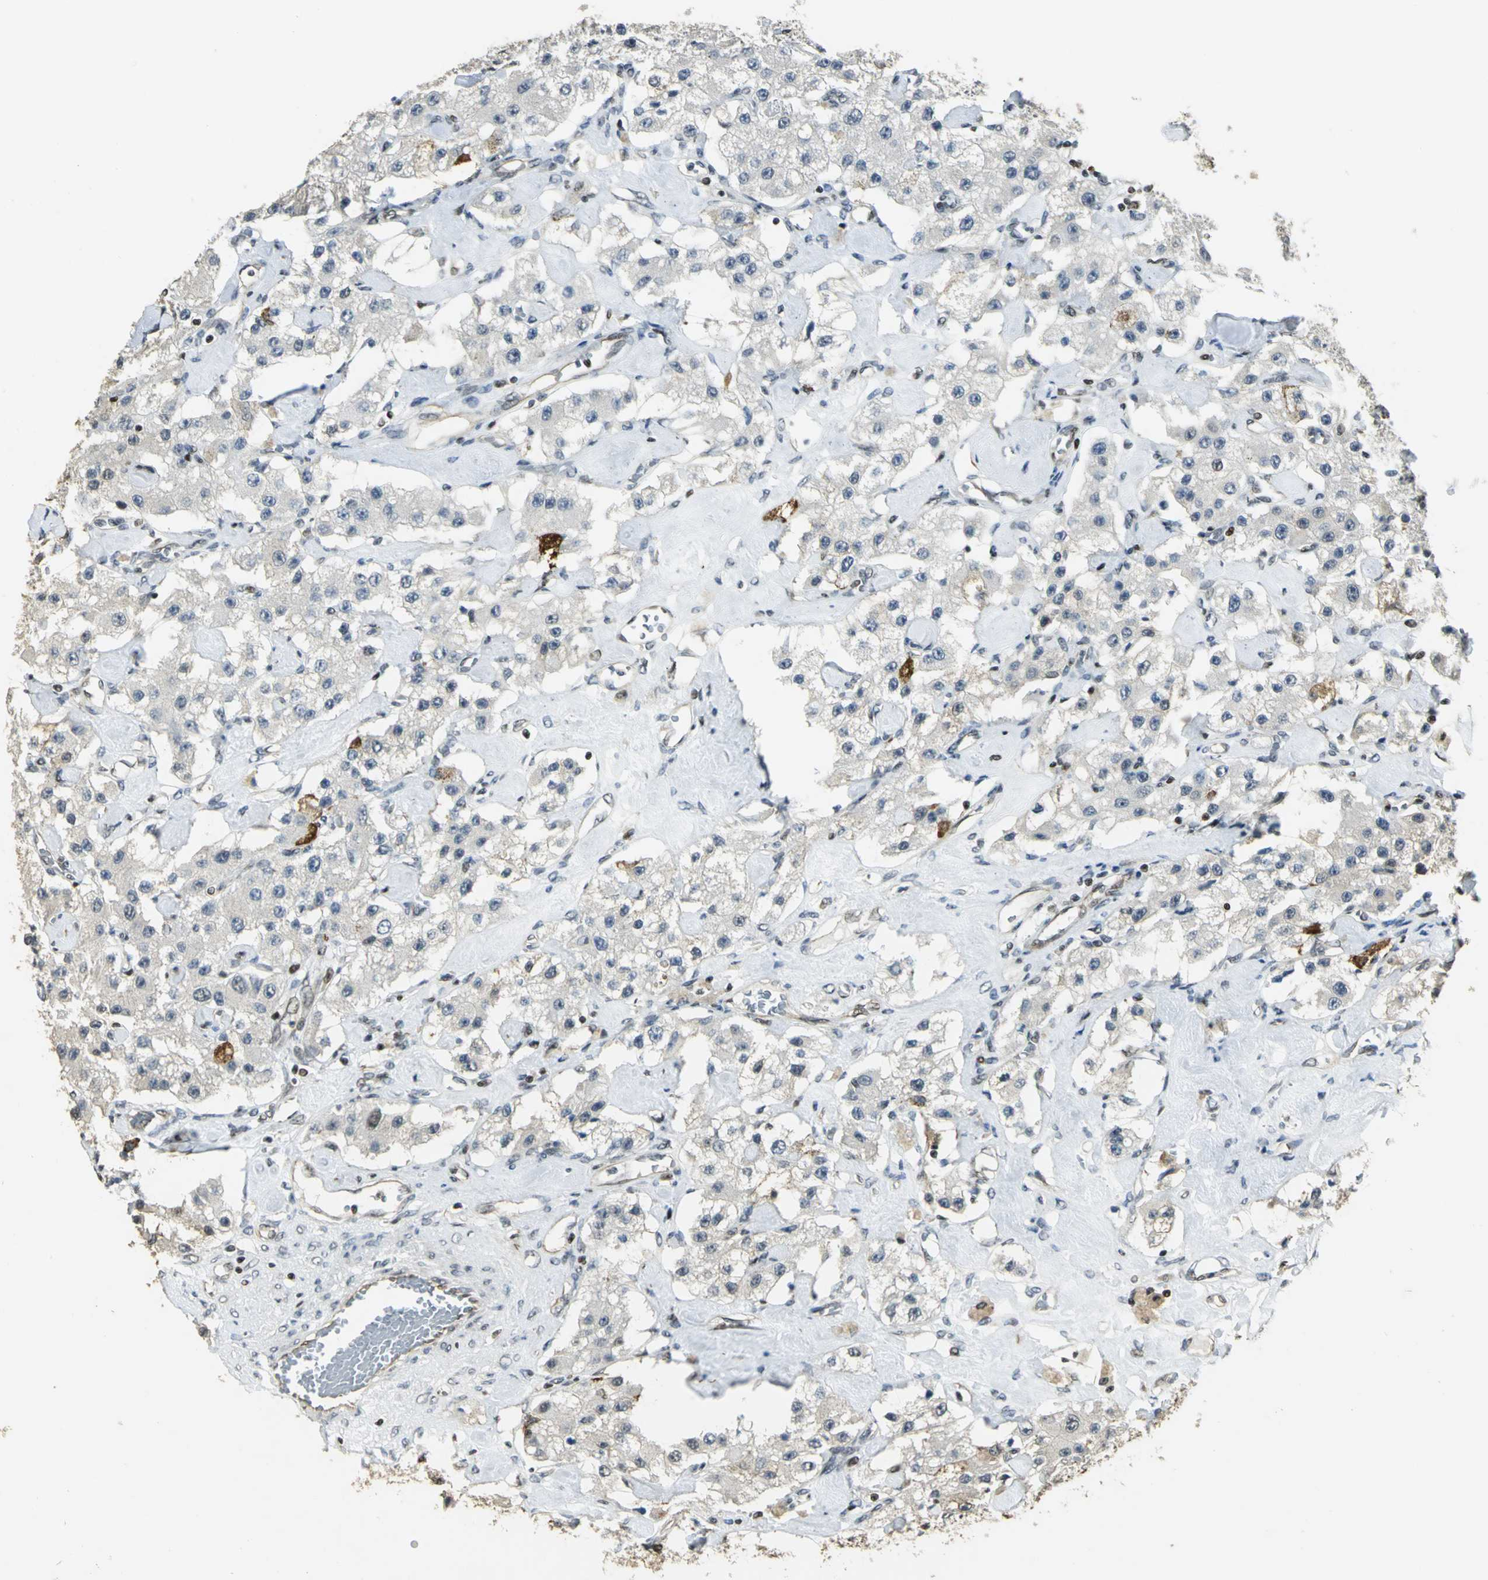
{"staining": {"intensity": "negative", "quantity": "none", "location": "none"}, "tissue": "carcinoid", "cell_type": "Tumor cells", "image_type": "cancer", "snomed": [{"axis": "morphology", "description": "Carcinoid, malignant, NOS"}, {"axis": "topography", "description": "Pancreas"}], "caption": "Tumor cells are negative for brown protein staining in carcinoid.", "gene": "ELF1", "patient": {"sex": "male", "age": 41}}